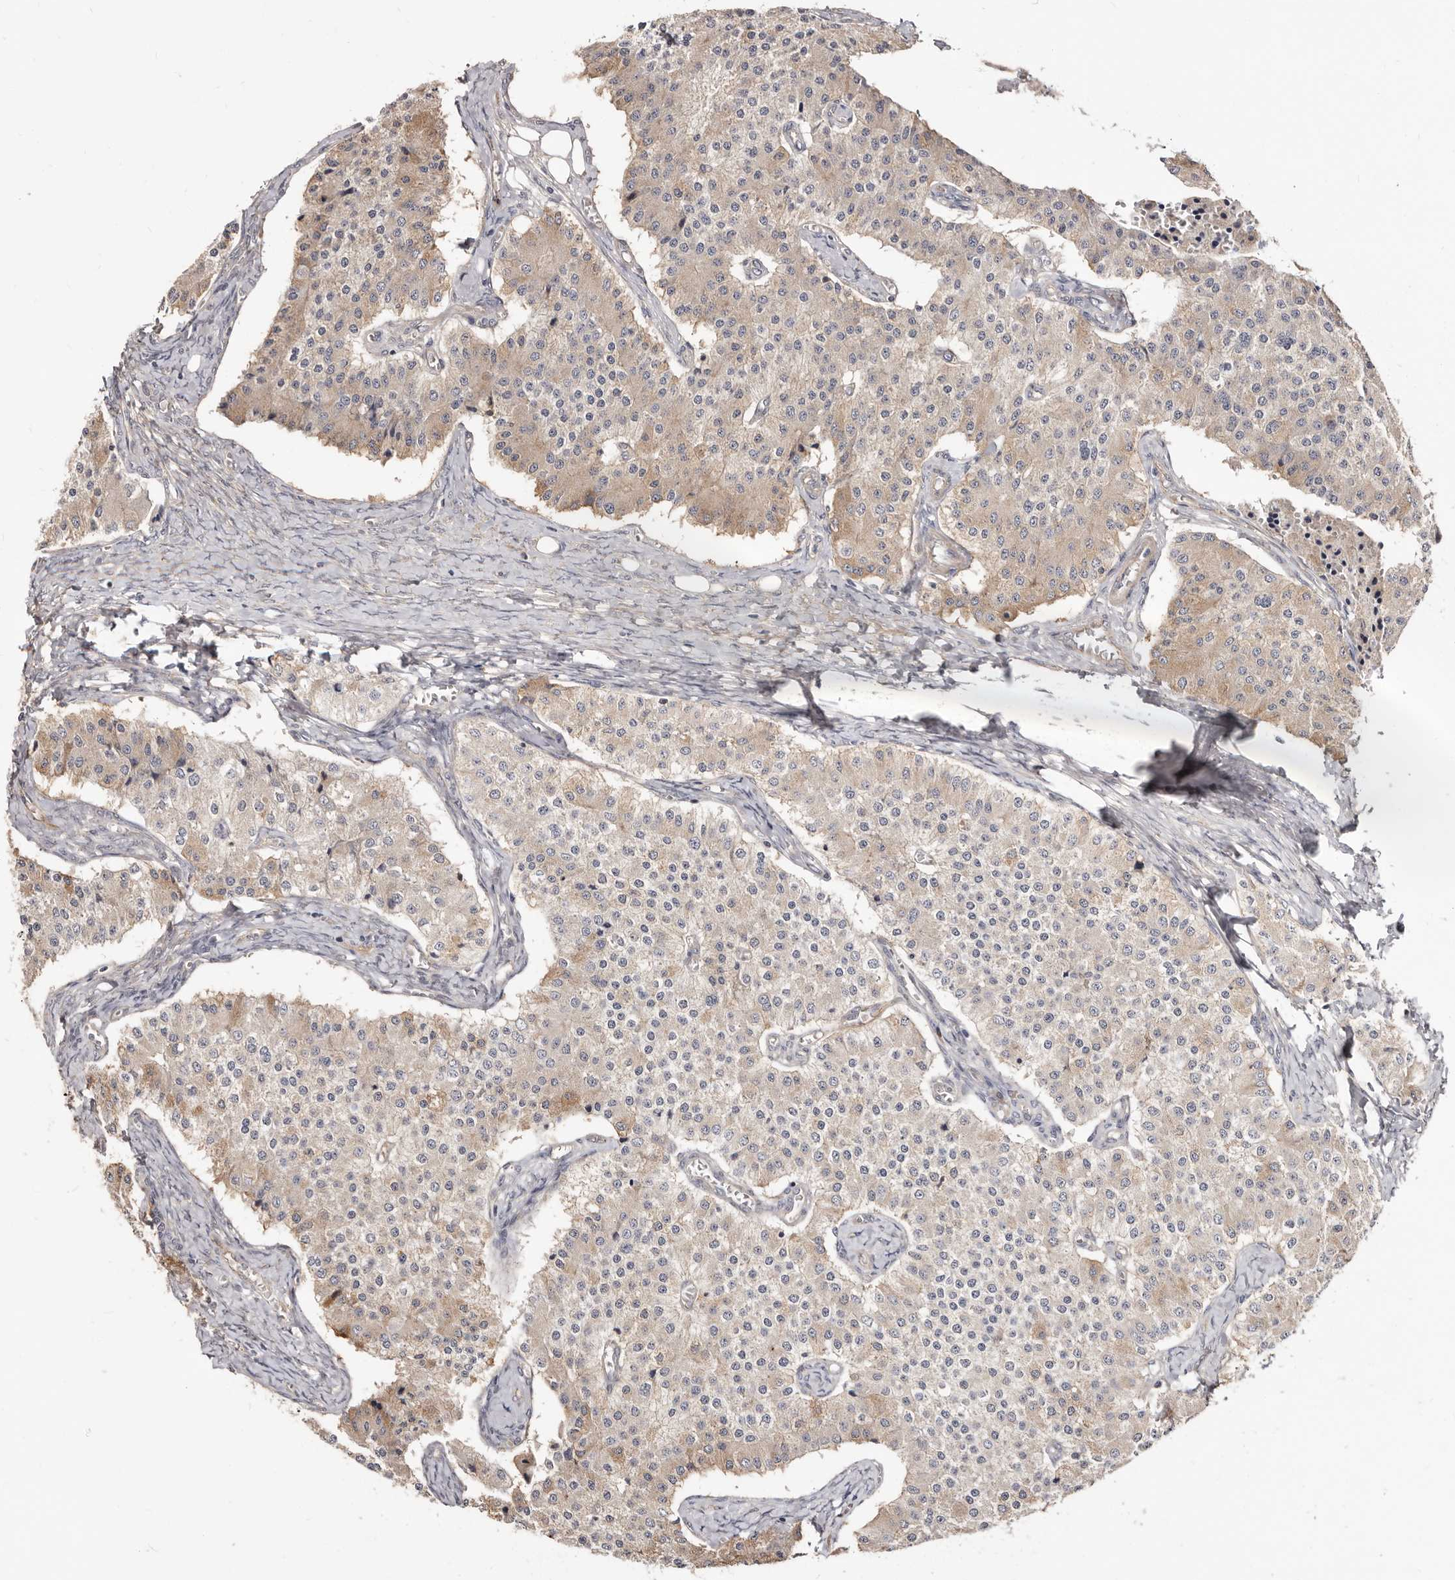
{"staining": {"intensity": "weak", "quantity": "25%-75%", "location": "cytoplasmic/membranous"}, "tissue": "carcinoid", "cell_type": "Tumor cells", "image_type": "cancer", "snomed": [{"axis": "morphology", "description": "Carcinoid, malignant, NOS"}, {"axis": "topography", "description": "Colon"}], "caption": "Brown immunohistochemical staining in human malignant carcinoid exhibits weak cytoplasmic/membranous expression in about 25%-75% of tumor cells.", "gene": "GPATCH4", "patient": {"sex": "female", "age": 52}}